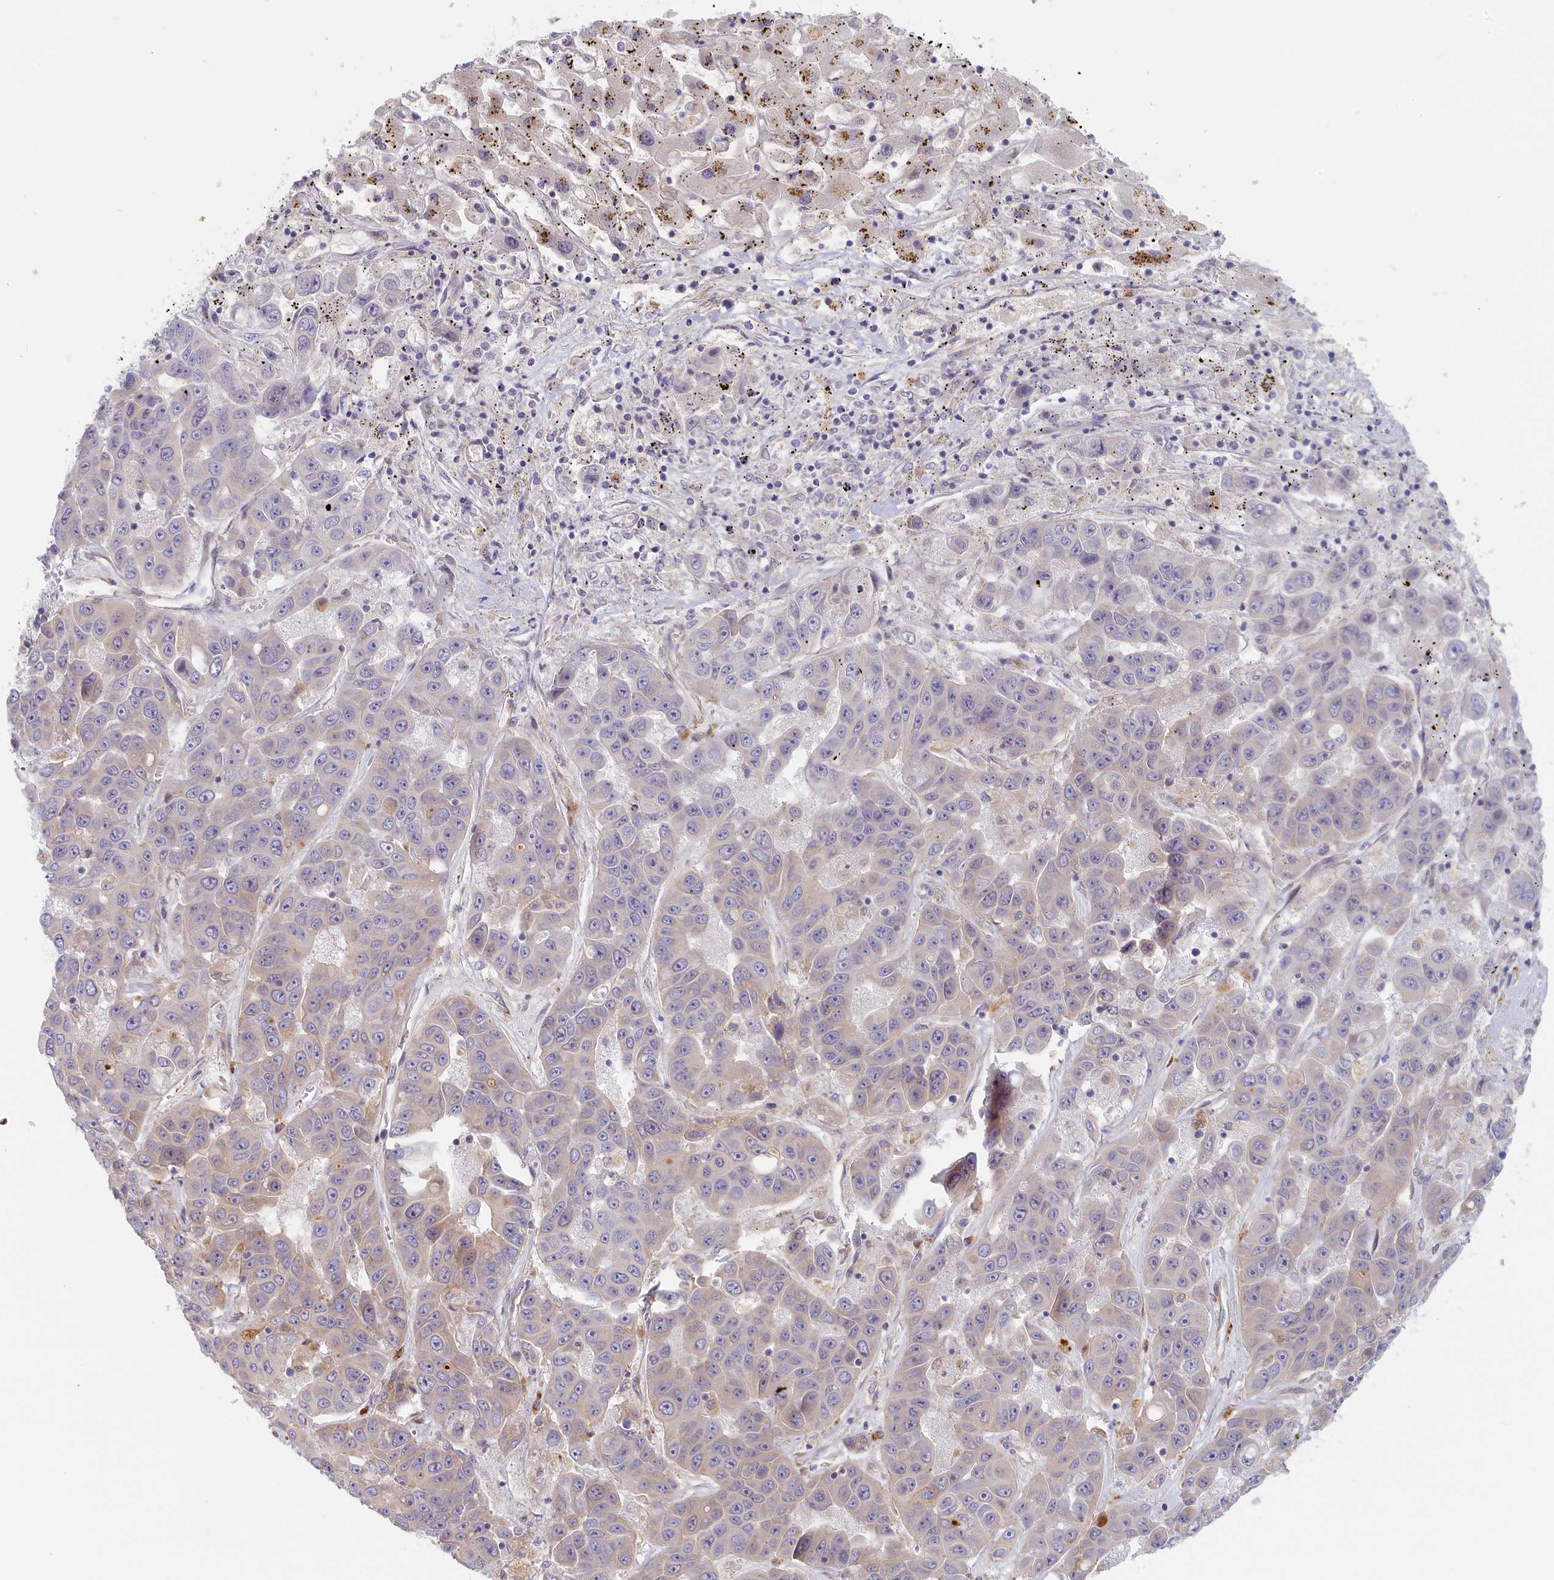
{"staining": {"intensity": "negative", "quantity": "none", "location": "none"}, "tissue": "liver cancer", "cell_type": "Tumor cells", "image_type": "cancer", "snomed": [{"axis": "morphology", "description": "Cholangiocarcinoma"}, {"axis": "topography", "description": "Liver"}], "caption": "Liver cancer (cholangiocarcinoma) was stained to show a protein in brown. There is no significant staining in tumor cells. (DAB (3,3'-diaminobenzidine) immunohistochemistry (IHC) visualized using brightfield microscopy, high magnification).", "gene": "STX16", "patient": {"sex": "female", "age": 52}}